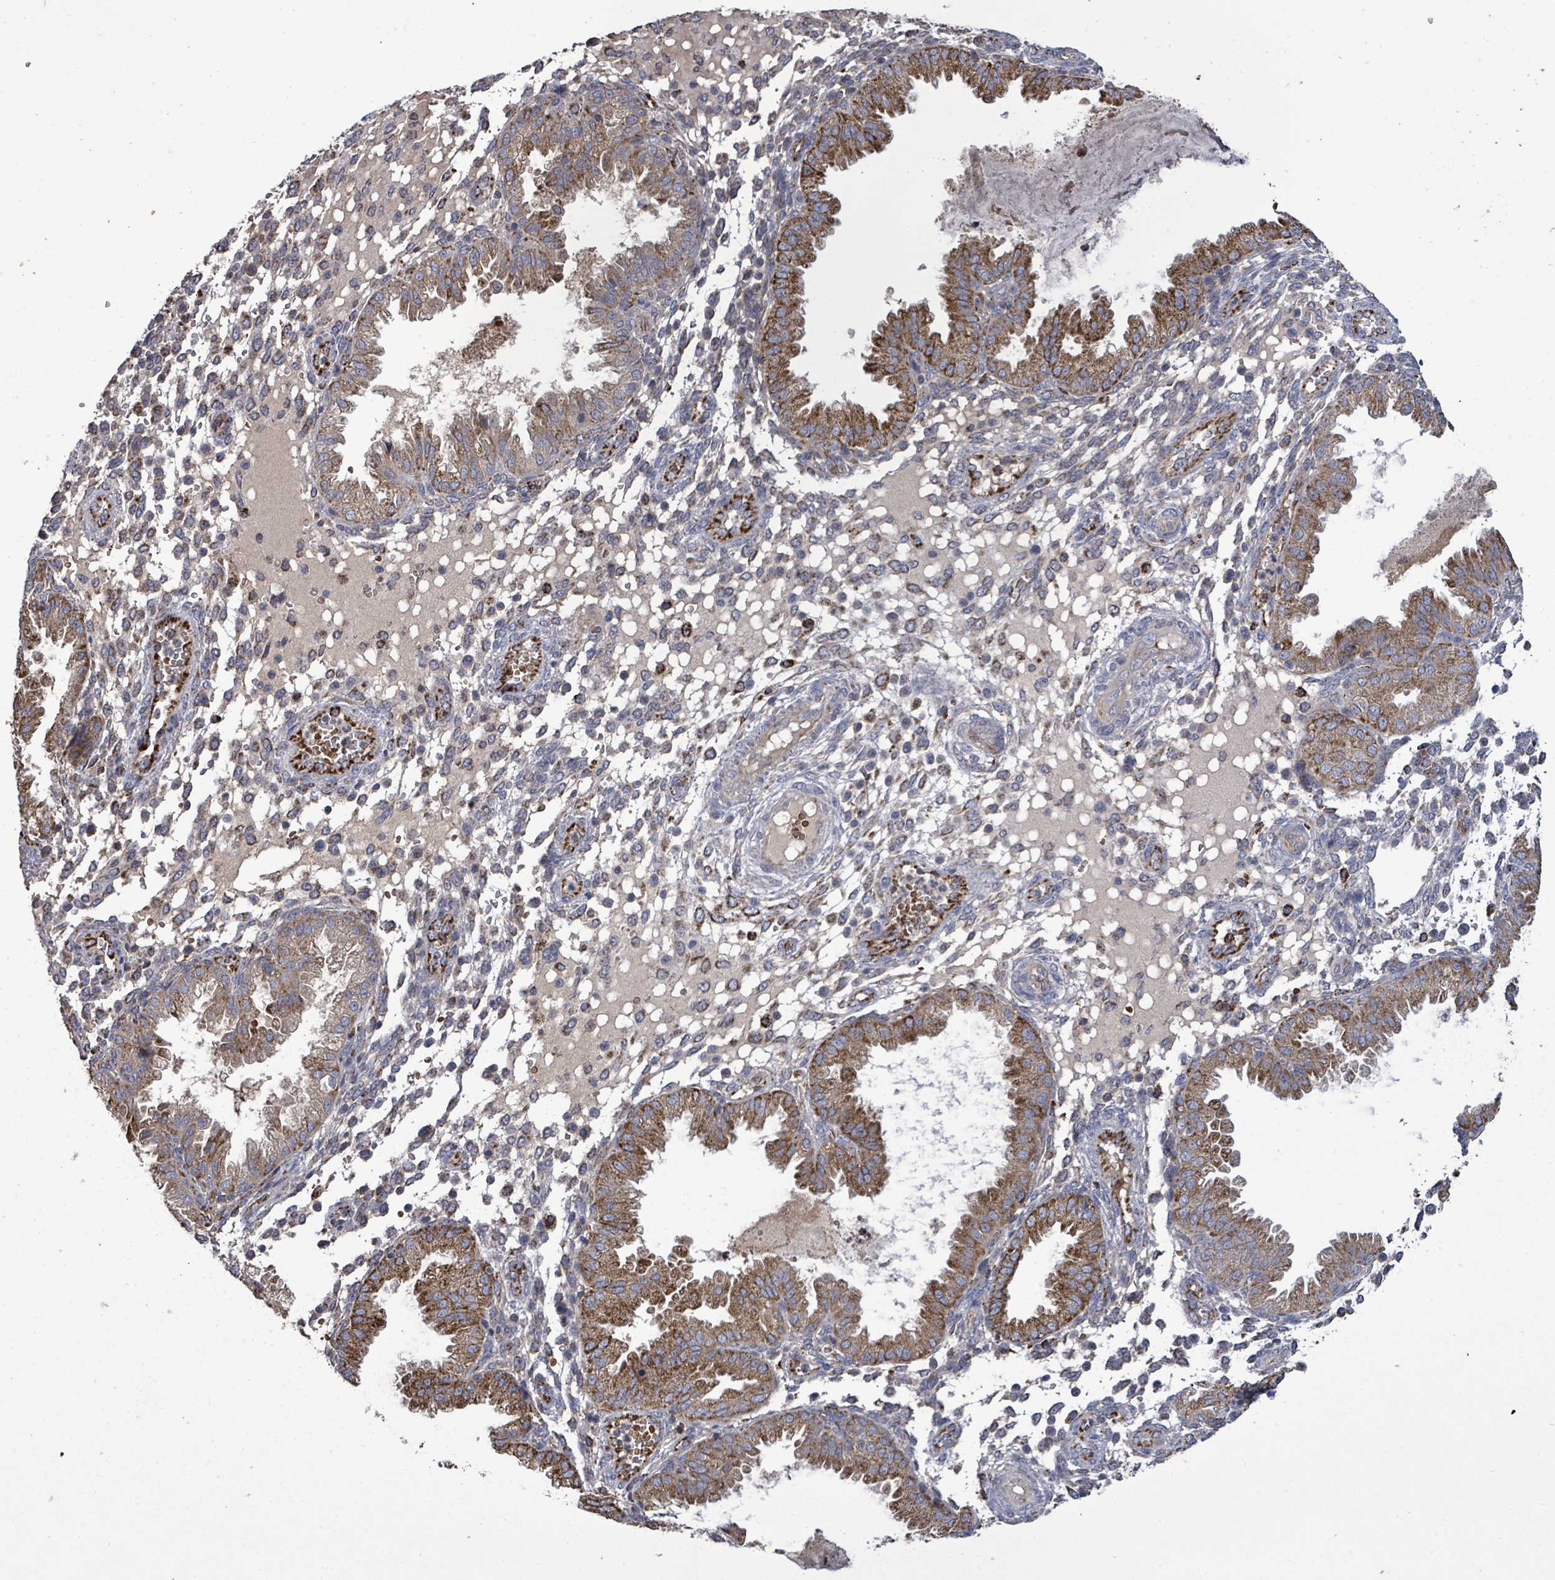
{"staining": {"intensity": "strong", "quantity": "<25%", "location": "cytoplasmic/membranous"}, "tissue": "endometrium", "cell_type": "Cells in endometrial stroma", "image_type": "normal", "snomed": [{"axis": "morphology", "description": "Normal tissue, NOS"}, {"axis": "topography", "description": "Endometrium"}], "caption": "A medium amount of strong cytoplasmic/membranous staining is appreciated in approximately <25% of cells in endometrial stroma in benign endometrium. (Brightfield microscopy of DAB IHC at high magnification).", "gene": "MTMR12", "patient": {"sex": "female", "age": 33}}